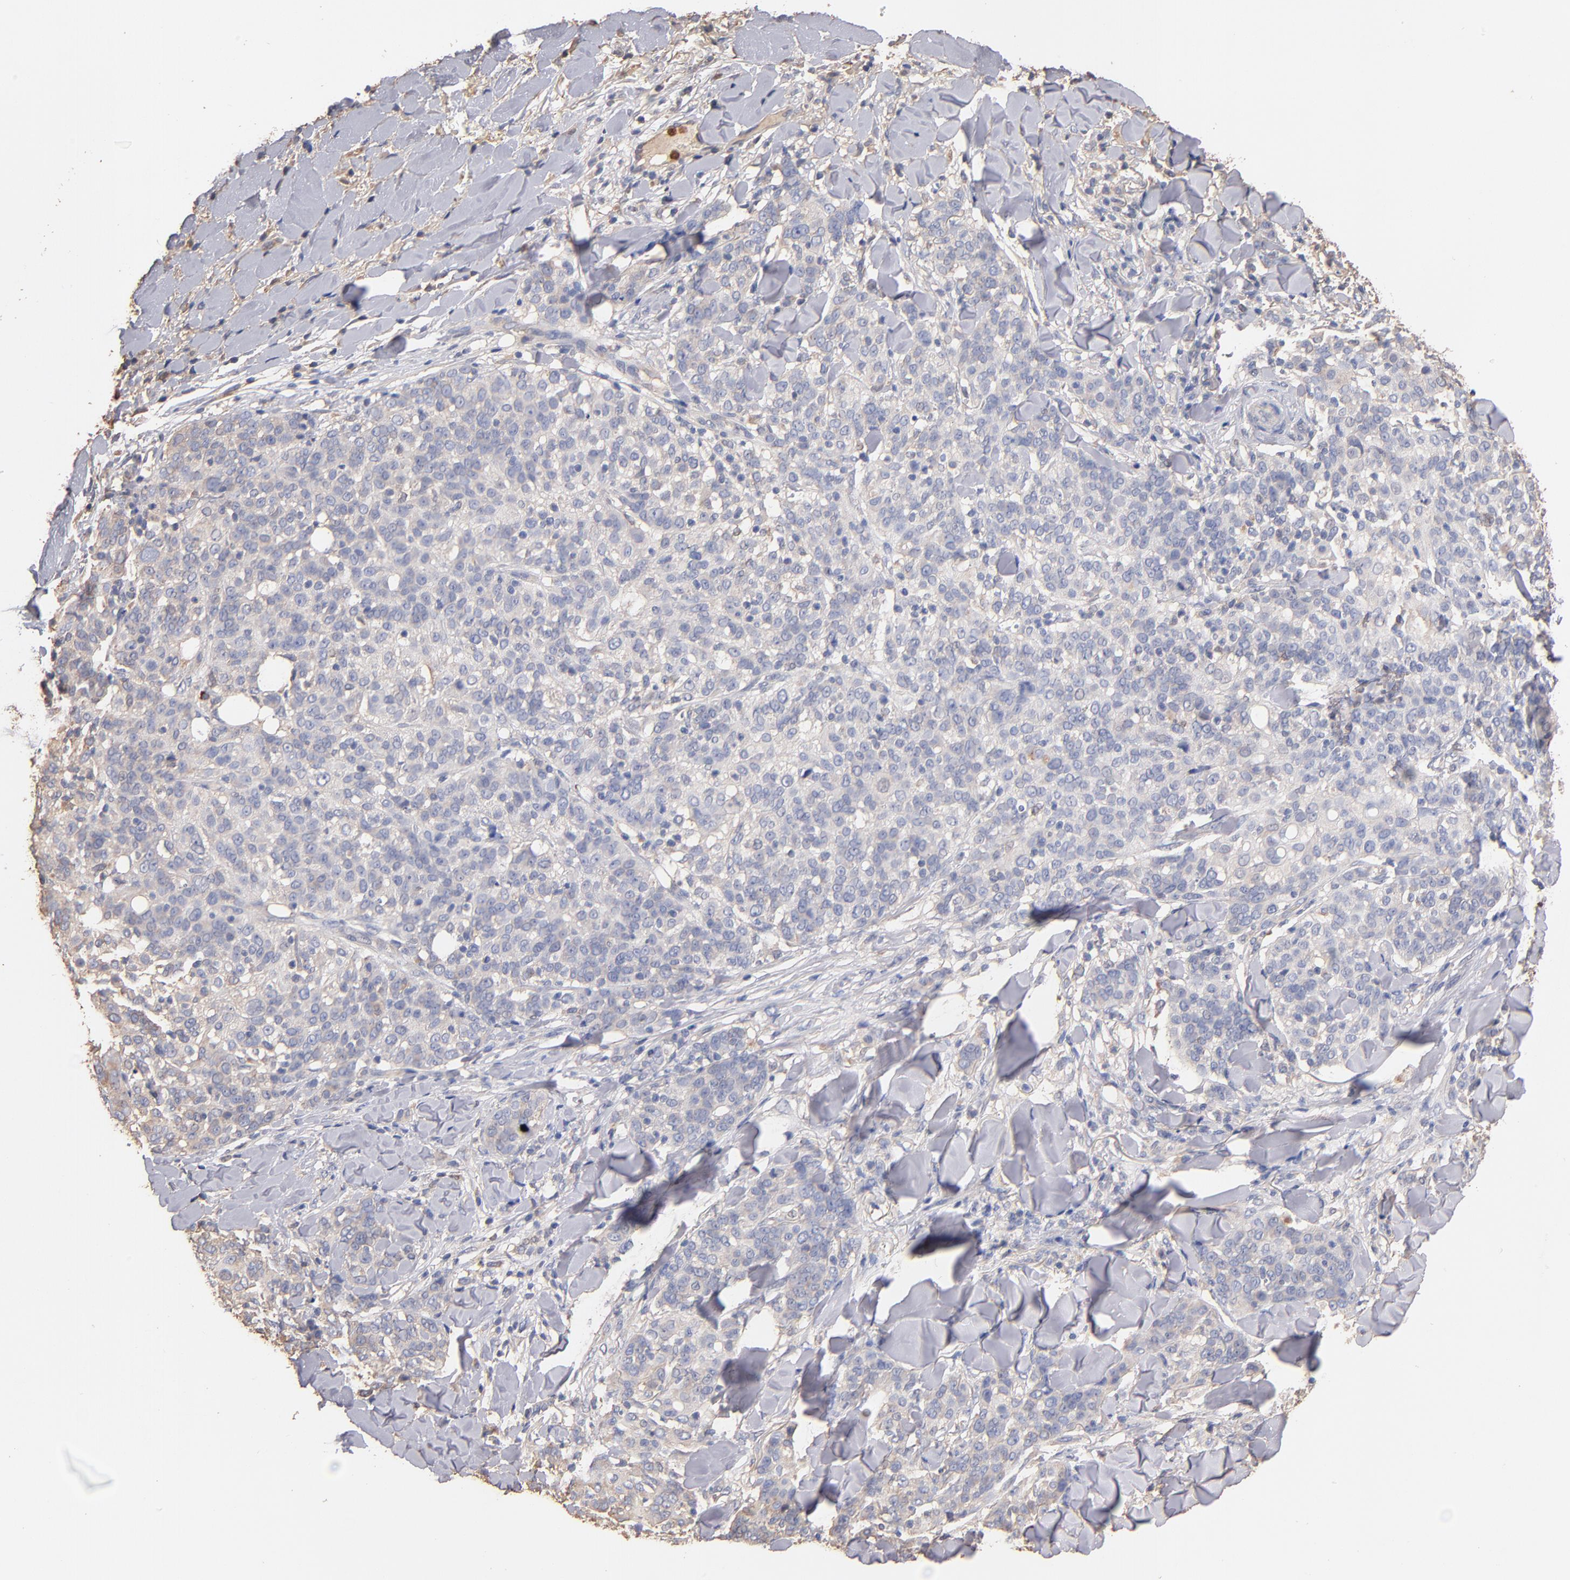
{"staining": {"intensity": "weak", "quantity": "<25%", "location": "cytoplasmic/membranous"}, "tissue": "skin cancer", "cell_type": "Tumor cells", "image_type": "cancer", "snomed": [{"axis": "morphology", "description": "Normal tissue, NOS"}, {"axis": "morphology", "description": "Squamous cell carcinoma, NOS"}, {"axis": "topography", "description": "Skin"}], "caption": "The immunohistochemistry image has no significant staining in tumor cells of skin cancer tissue.", "gene": "RO60", "patient": {"sex": "female", "age": 83}}